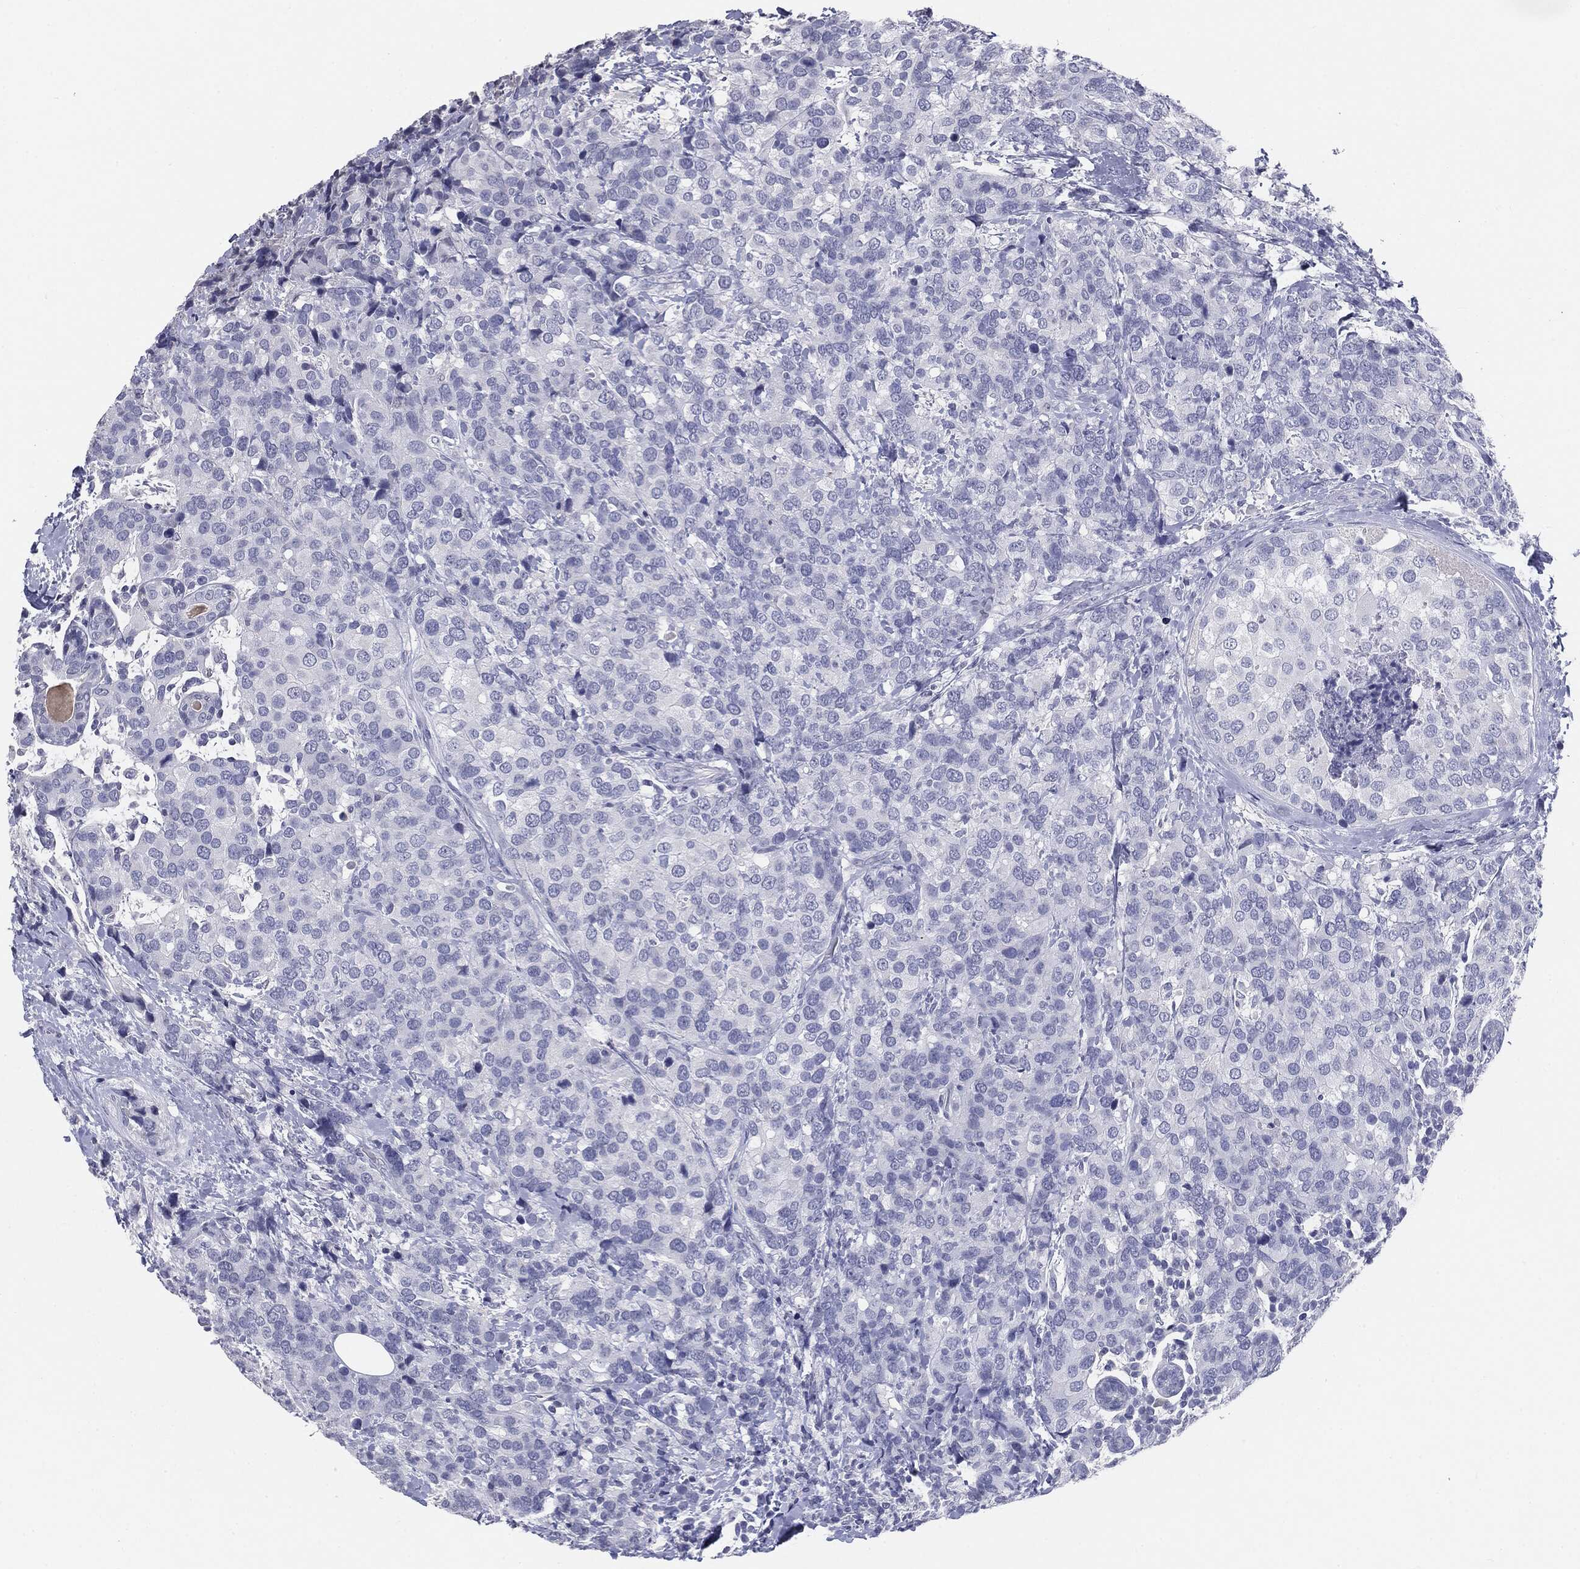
{"staining": {"intensity": "negative", "quantity": "none", "location": "none"}, "tissue": "breast cancer", "cell_type": "Tumor cells", "image_type": "cancer", "snomed": [{"axis": "morphology", "description": "Lobular carcinoma"}, {"axis": "topography", "description": "Breast"}], "caption": "High magnification brightfield microscopy of breast lobular carcinoma stained with DAB (3,3'-diaminobenzidine) (brown) and counterstained with hematoxylin (blue): tumor cells show no significant positivity. (DAB immunohistochemistry (IHC), high magnification).", "gene": "SERPINB4", "patient": {"sex": "female", "age": 59}}